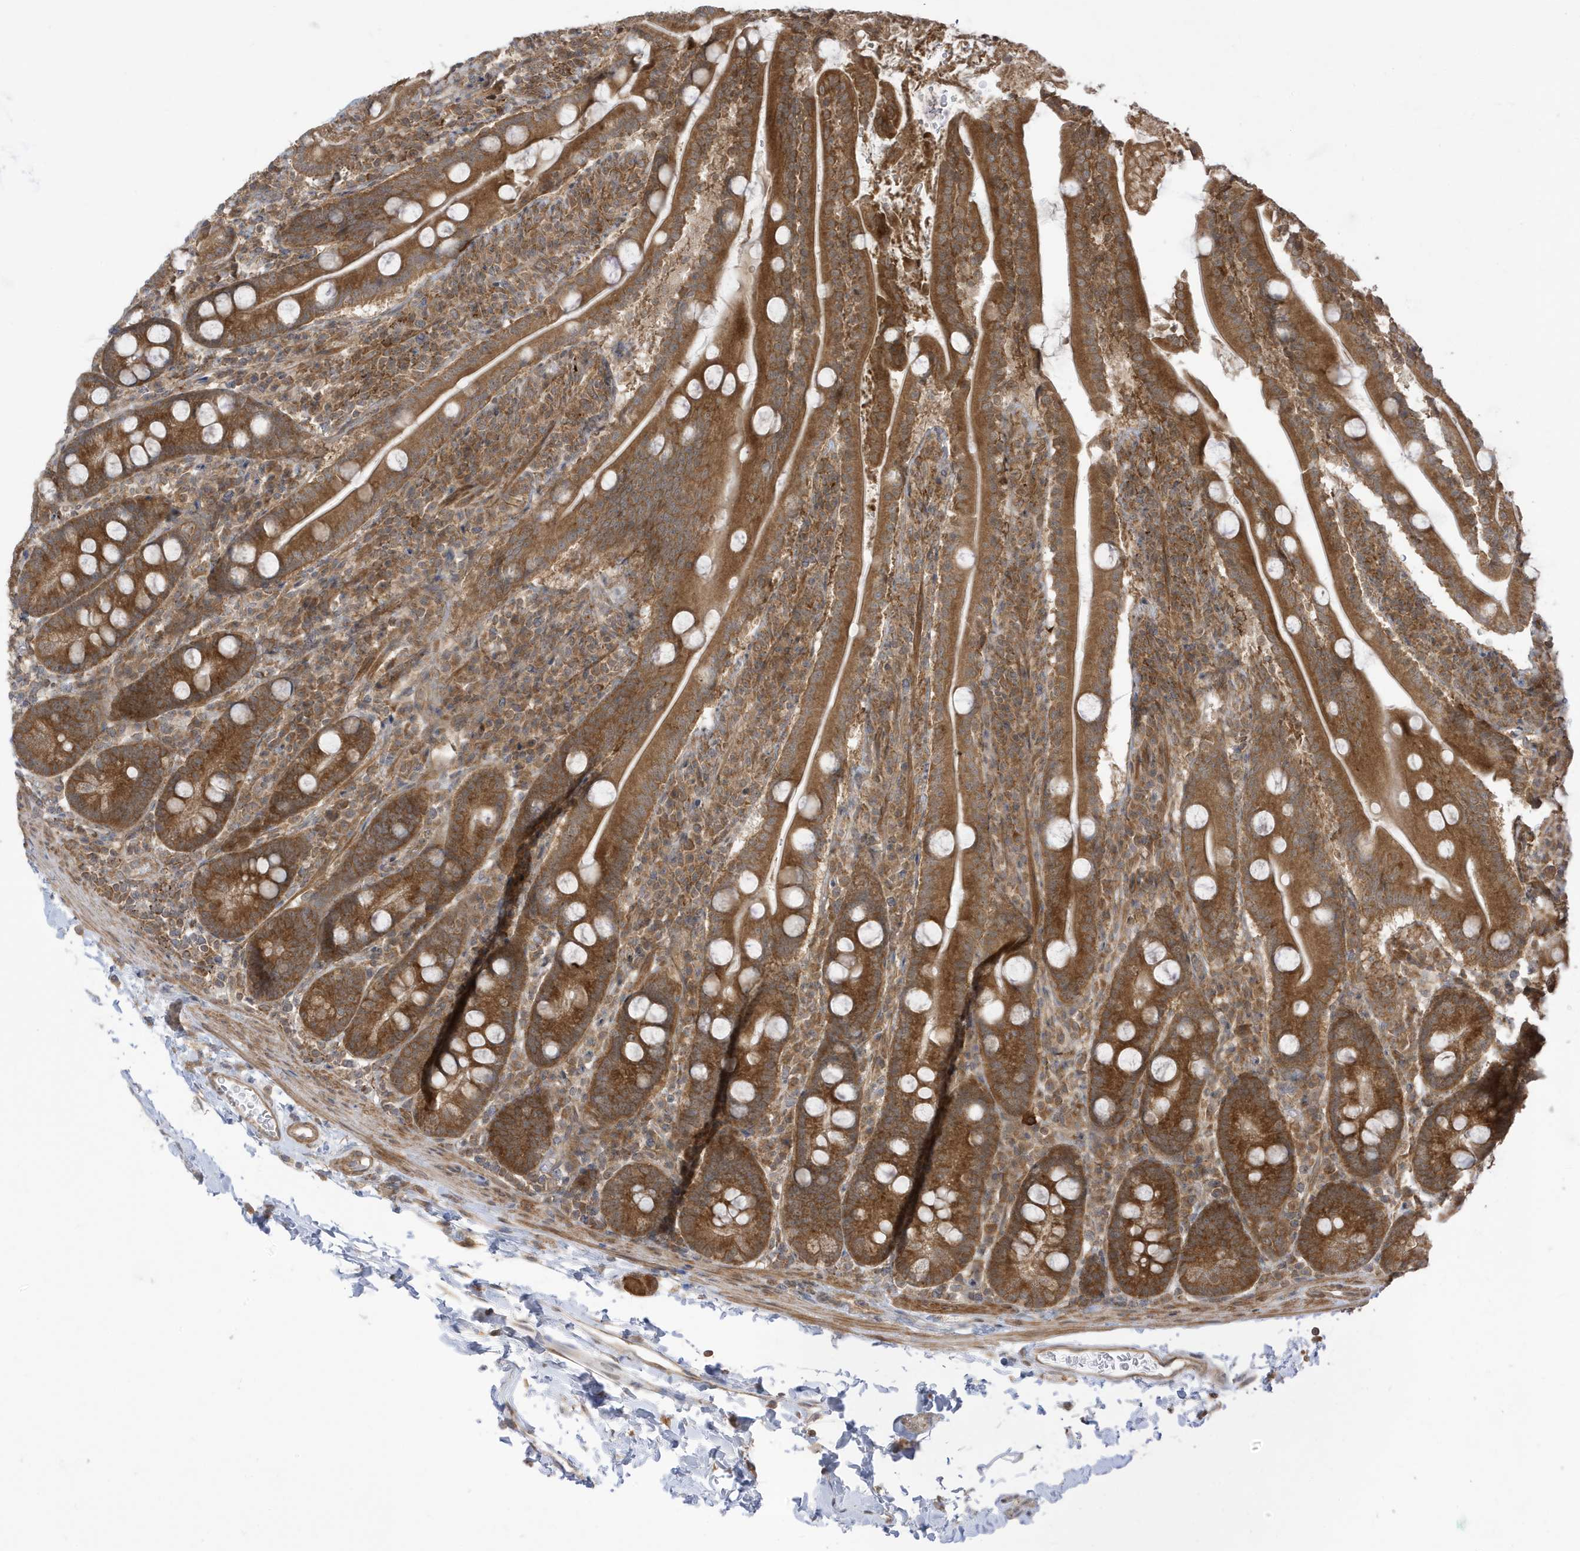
{"staining": {"intensity": "strong", "quantity": ">75%", "location": "cytoplasmic/membranous"}, "tissue": "duodenum", "cell_type": "Glandular cells", "image_type": "normal", "snomed": [{"axis": "morphology", "description": "Normal tissue, NOS"}, {"axis": "topography", "description": "Duodenum"}], "caption": "This histopathology image shows immunohistochemistry staining of normal human duodenum, with high strong cytoplasmic/membranous expression in approximately >75% of glandular cells.", "gene": "DHX36", "patient": {"sex": "male", "age": 35}}